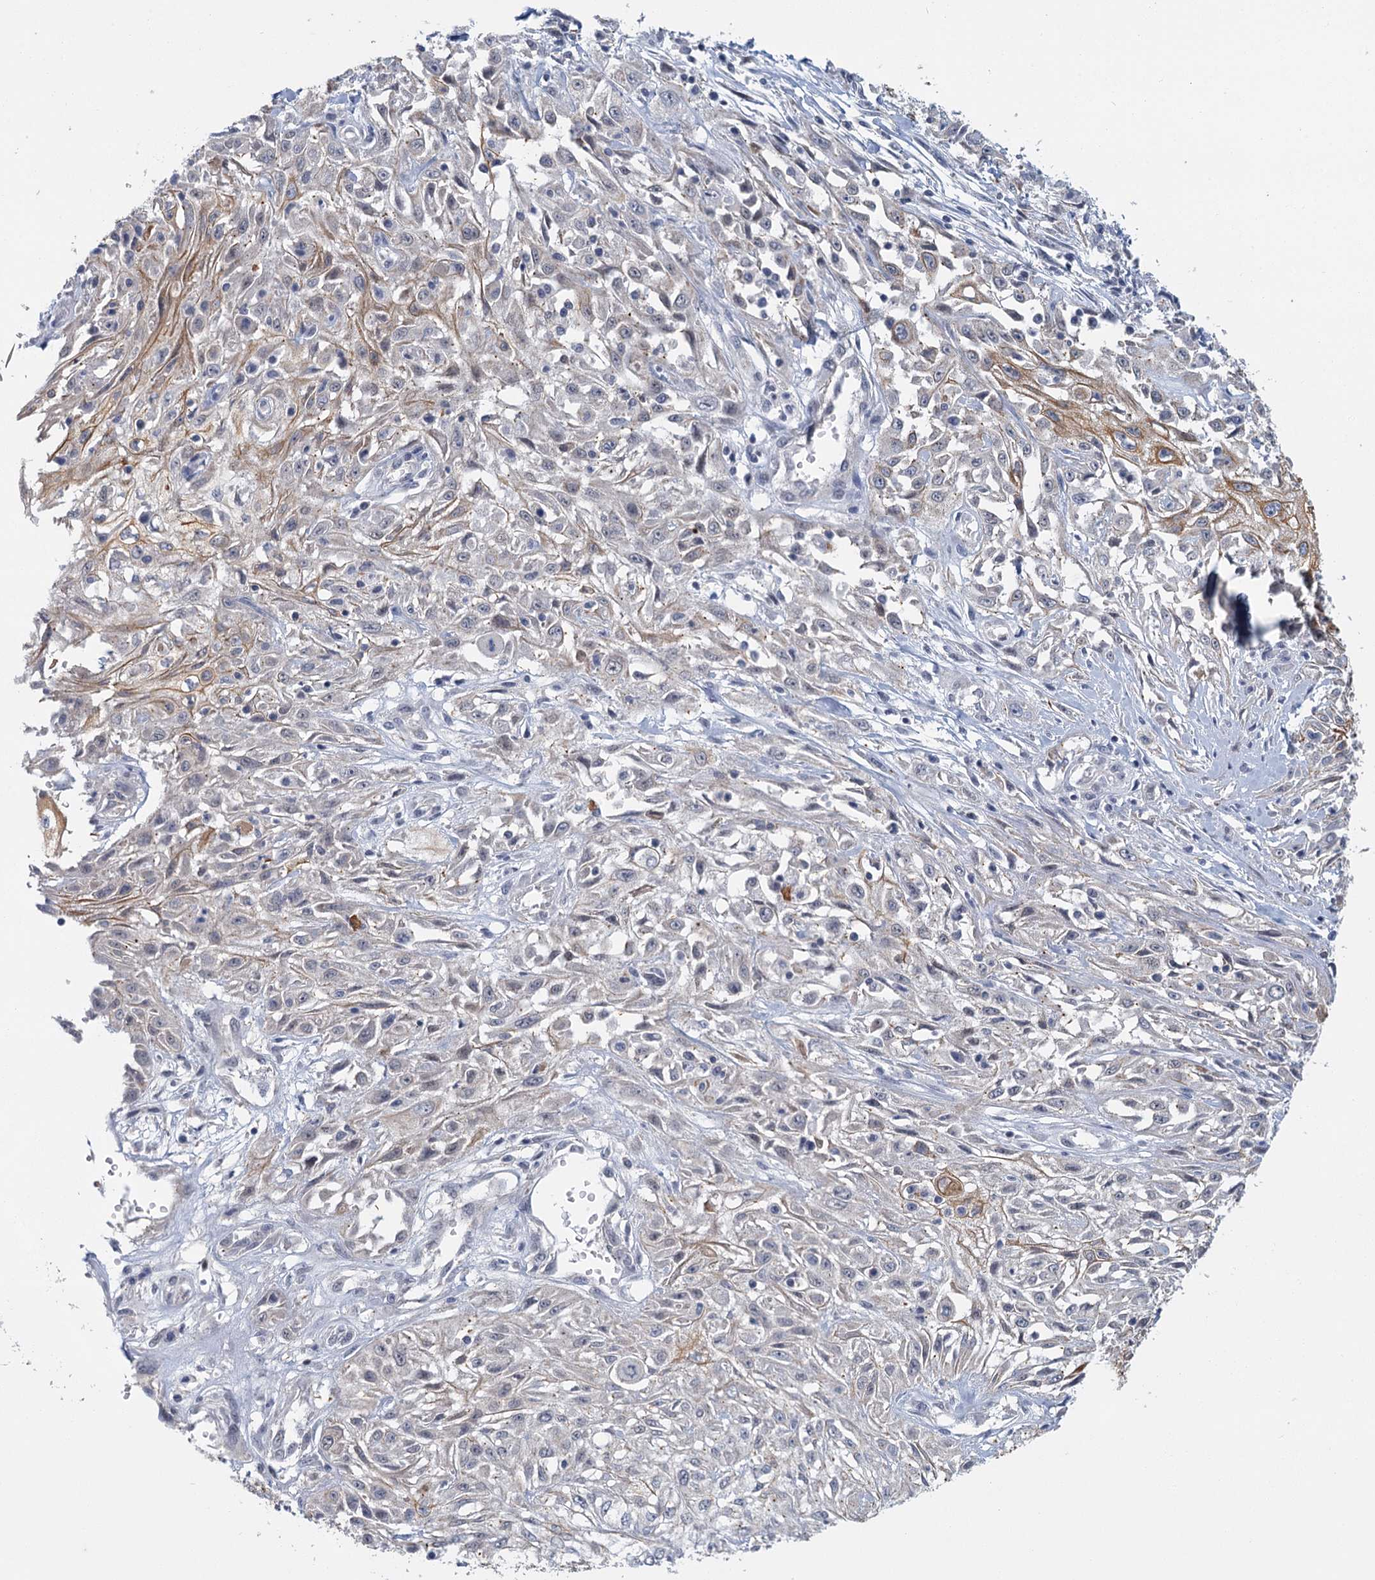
{"staining": {"intensity": "weak", "quantity": "25%-75%", "location": "cytoplasmic/membranous"}, "tissue": "skin cancer", "cell_type": "Tumor cells", "image_type": "cancer", "snomed": [{"axis": "morphology", "description": "Squamous cell carcinoma, NOS"}, {"axis": "morphology", "description": "Squamous cell carcinoma, metastatic, NOS"}, {"axis": "topography", "description": "Skin"}, {"axis": "topography", "description": "Lymph node"}], "caption": "High-magnification brightfield microscopy of squamous cell carcinoma (skin) stained with DAB (3,3'-diaminobenzidine) (brown) and counterstained with hematoxylin (blue). tumor cells exhibit weak cytoplasmic/membranous staining is seen in approximately25%-75% of cells.", "gene": "GPATCH11", "patient": {"sex": "male", "age": 75}}